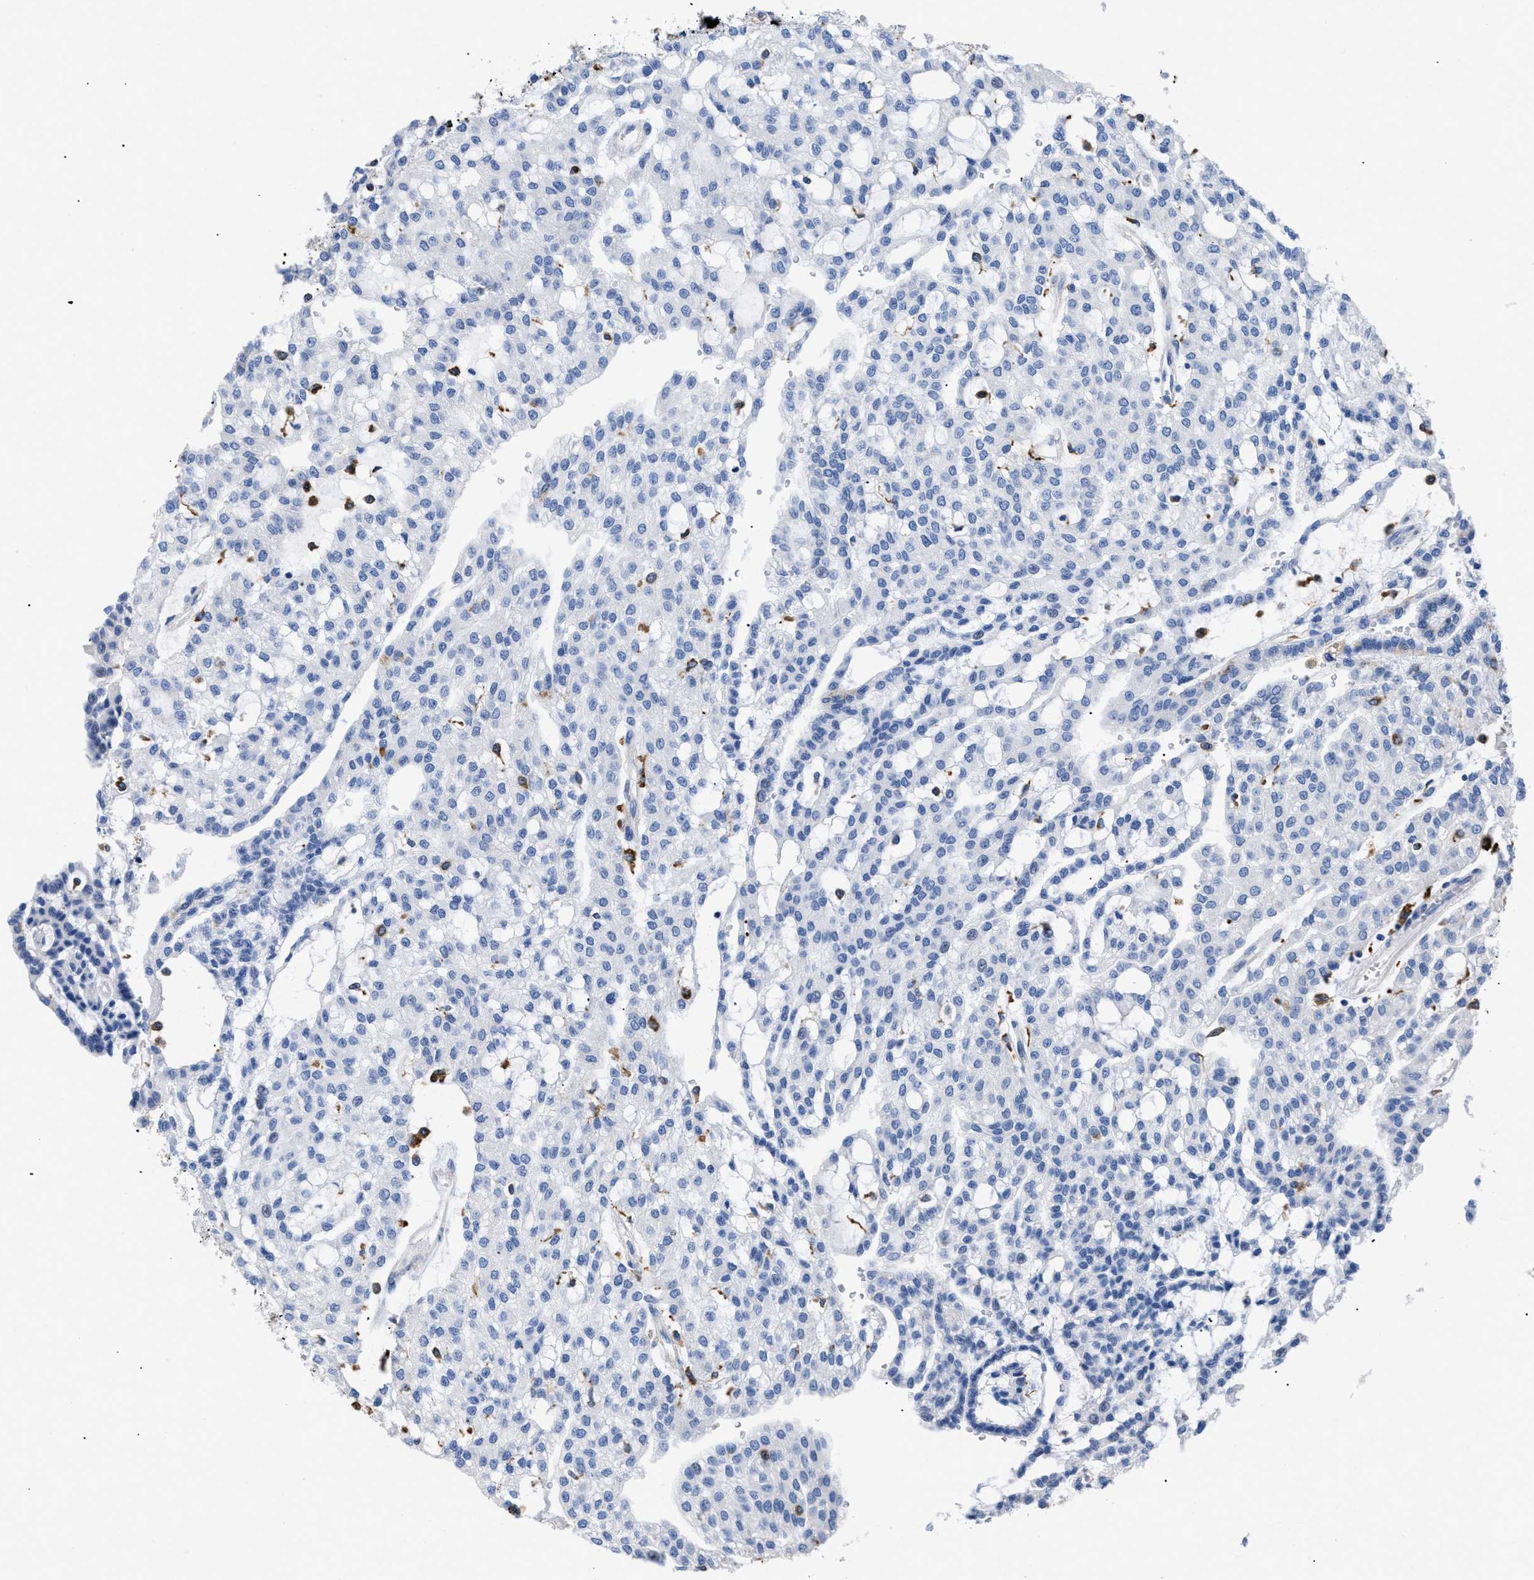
{"staining": {"intensity": "negative", "quantity": "none", "location": "none"}, "tissue": "renal cancer", "cell_type": "Tumor cells", "image_type": "cancer", "snomed": [{"axis": "morphology", "description": "Adenocarcinoma, NOS"}, {"axis": "topography", "description": "Kidney"}], "caption": "This is a histopathology image of immunohistochemistry (IHC) staining of renal cancer (adenocarcinoma), which shows no positivity in tumor cells.", "gene": "HLA-DPA1", "patient": {"sex": "male", "age": 63}}